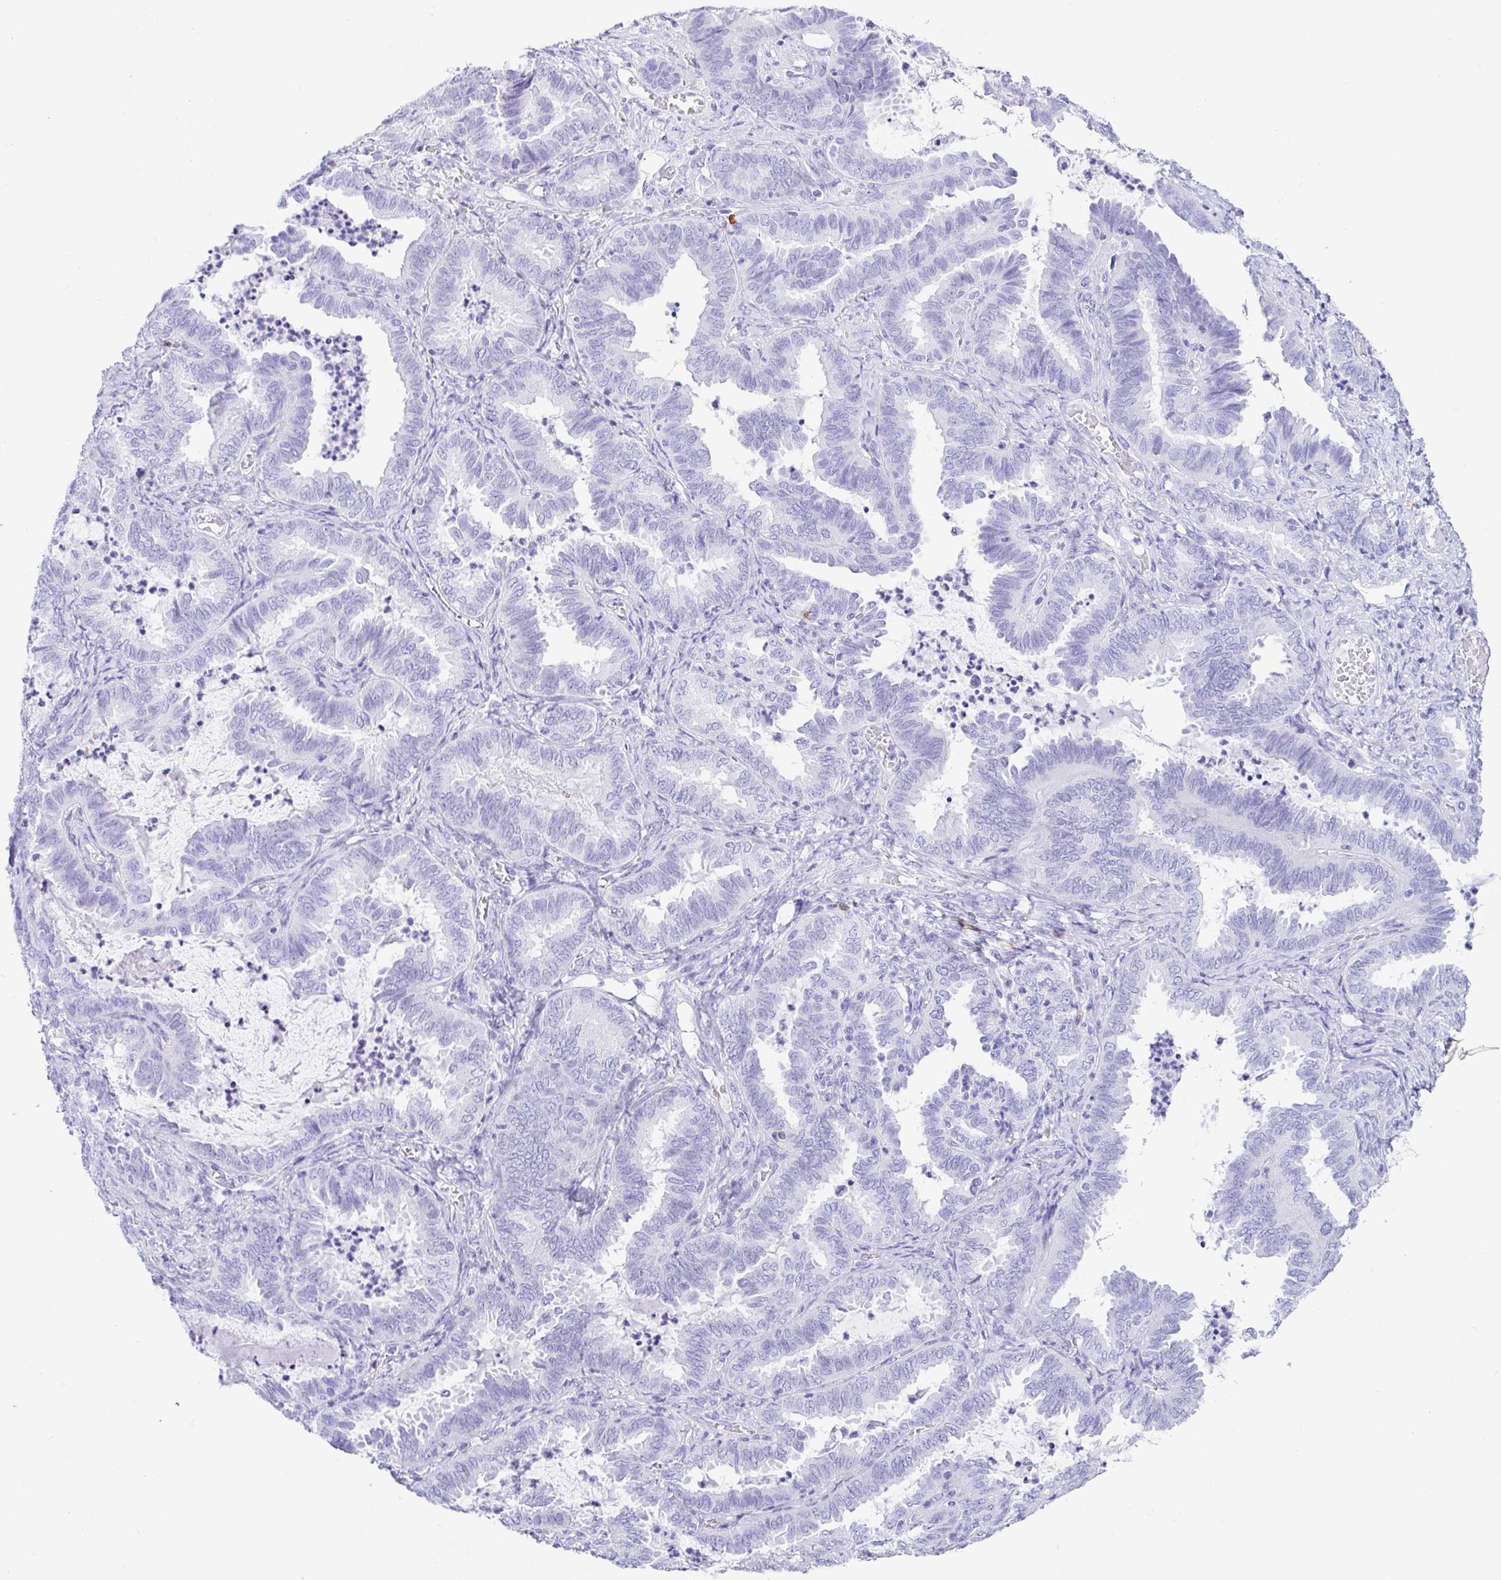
{"staining": {"intensity": "negative", "quantity": "none", "location": "none"}, "tissue": "ovarian cancer", "cell_type": "Tumor cells", "image_type": "cancer", "snomed": [{"axis": "morphology", "description": "Carcinoma, endometroid"}, {"axis": "topography", "description": "Ovary"}], "caption": "This is an immunohistochemistry image of human ovarian cancer (endometroid carcinoma). There is no staining in tumor cells.", "gene": "CD5", "patient": {"sex": "female", "age": 70}}